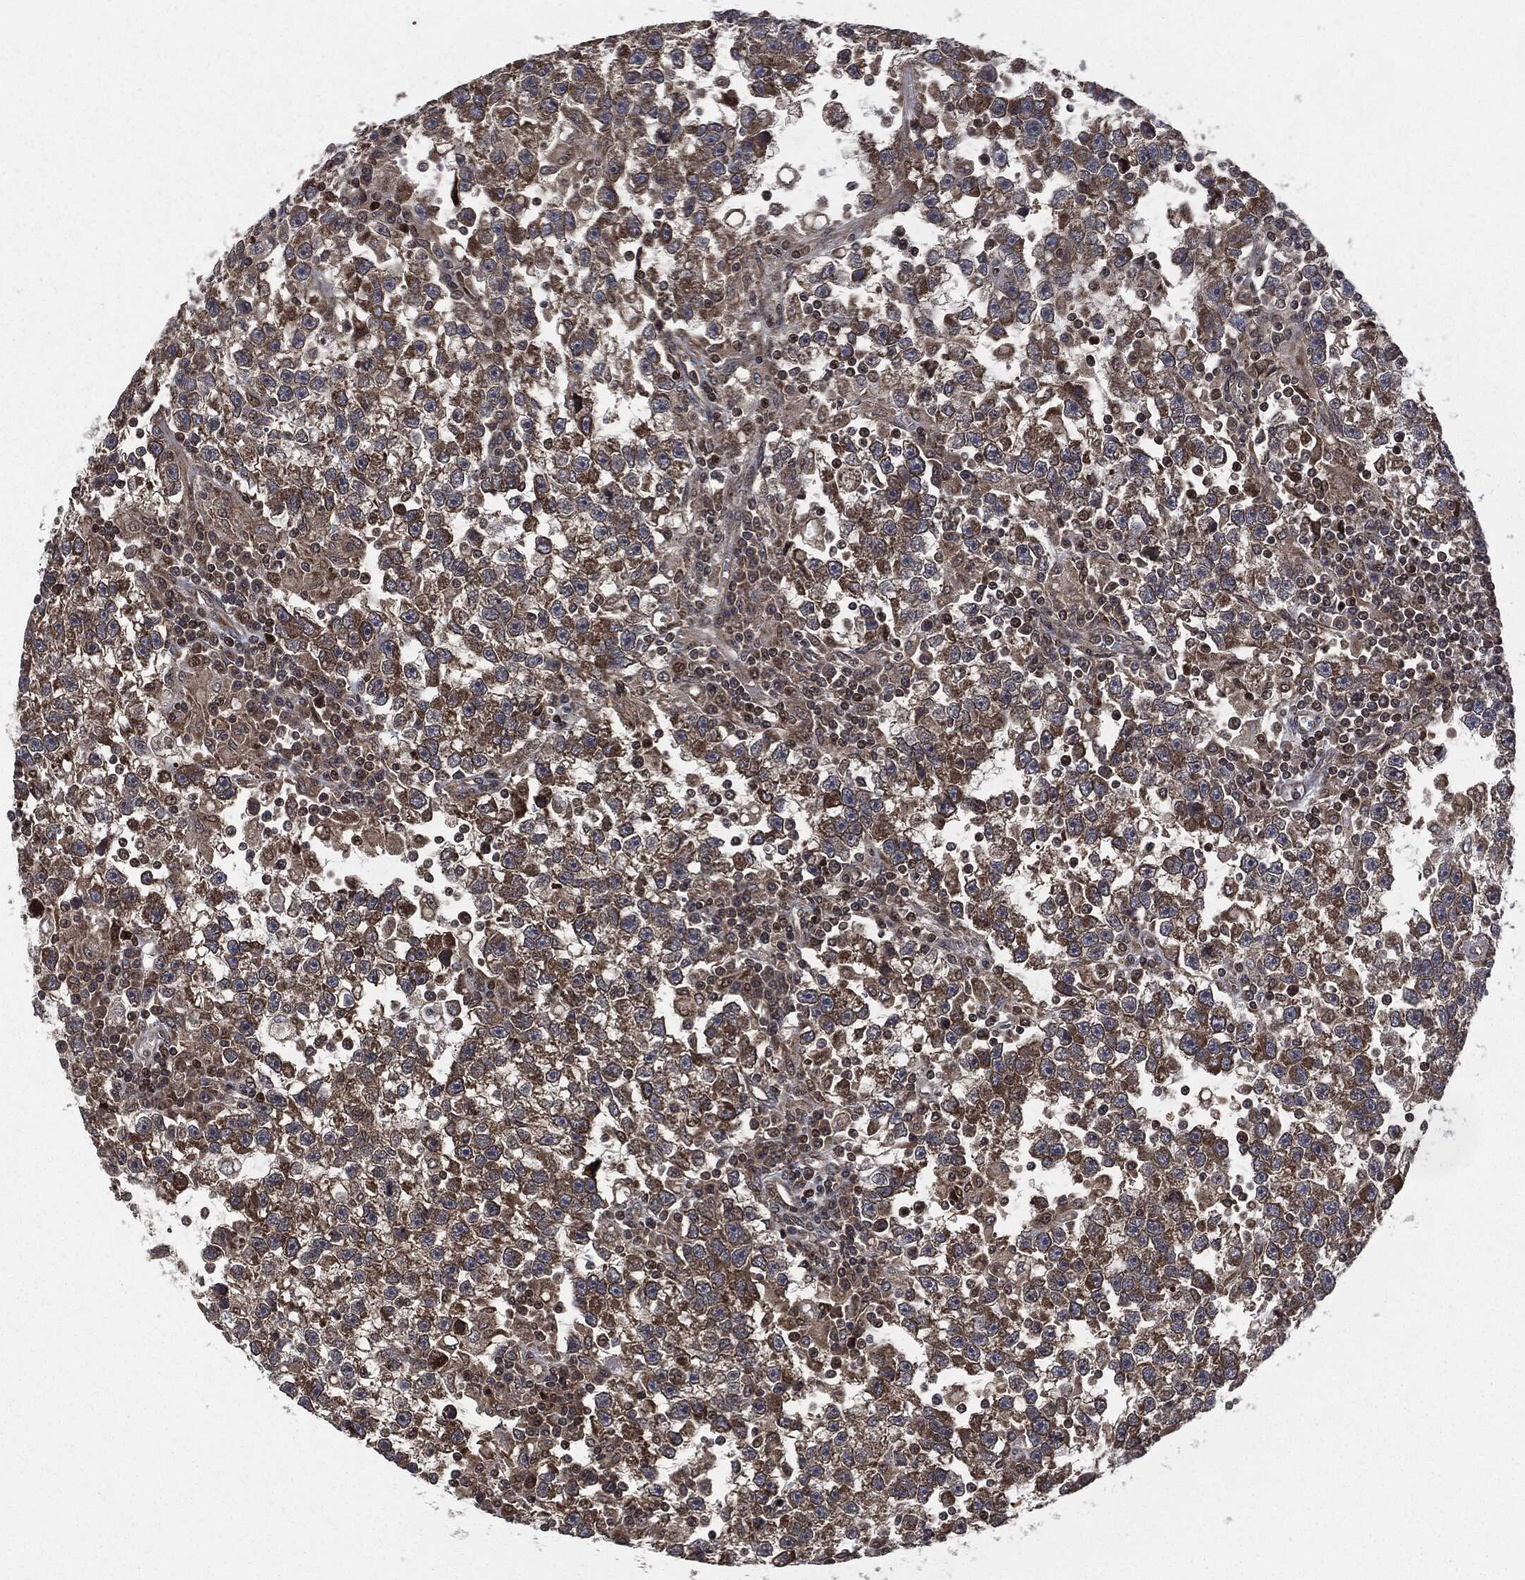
{"staining": {"intensity": "strong", "quantity": "25%-75%", "location": "cytoplasmic/membranous"}, "tissue": "testis cancer", "cell_type": "Tumor cells", "image_type": "cancer", "snomed": [{"axis": "morphology", "description": "Seminoma, NOS"}, {"axis": "topography", "description": "Testis"}], "caption": "A micrograph of testis cancer stained for a protein reveals strong cytoplasmic/membranous brown staining in tumor cells.", "gene": "HRAS", "patient": {"sex": "male", "age": 47}}